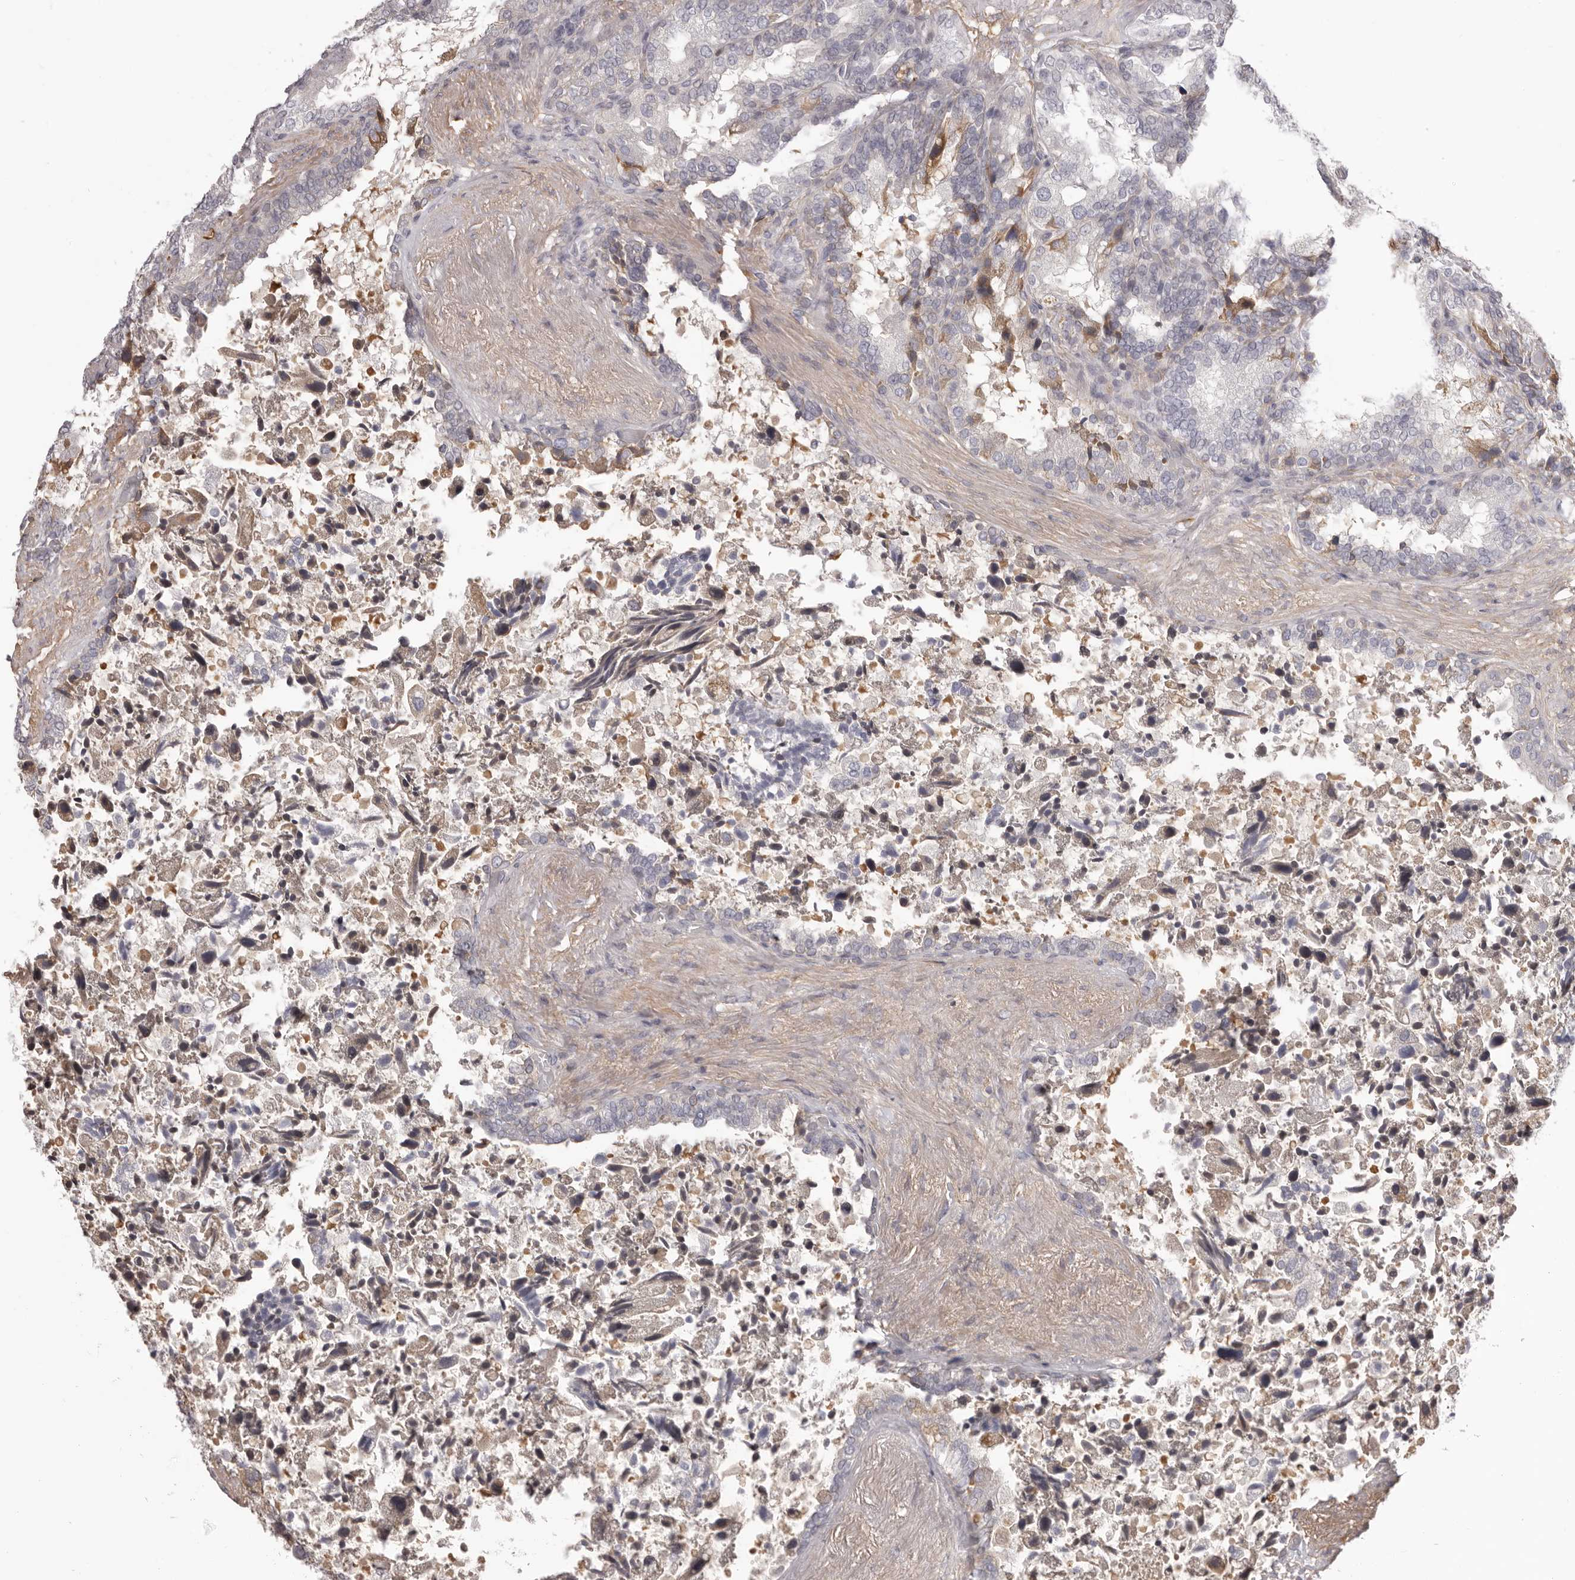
{"staining": {"intensity": "weak", "quantity": "<25%", "location": "cytoplasmic/membranous,nuclear"}, "tissue": "seminal vesicle", "cell_type": "Glandular cells", "image_type": "normal", "snomed": [{"axis": "morphology", "description": "Normal tissue, NOS"}, {"axis": "topography", "description": "Seminal veicle"}, {"axis": "topography", "description": "Peripheral nerve tissue"}], "caption": "Immunohistochemistry (IHC) image of unremarkable seminal vesicle: seminal vesicle stained with DAB reveals no significant protein staining in glandular cells.", "gene": "OTUD3", "patient": {"sex": "male", "age": 63}}